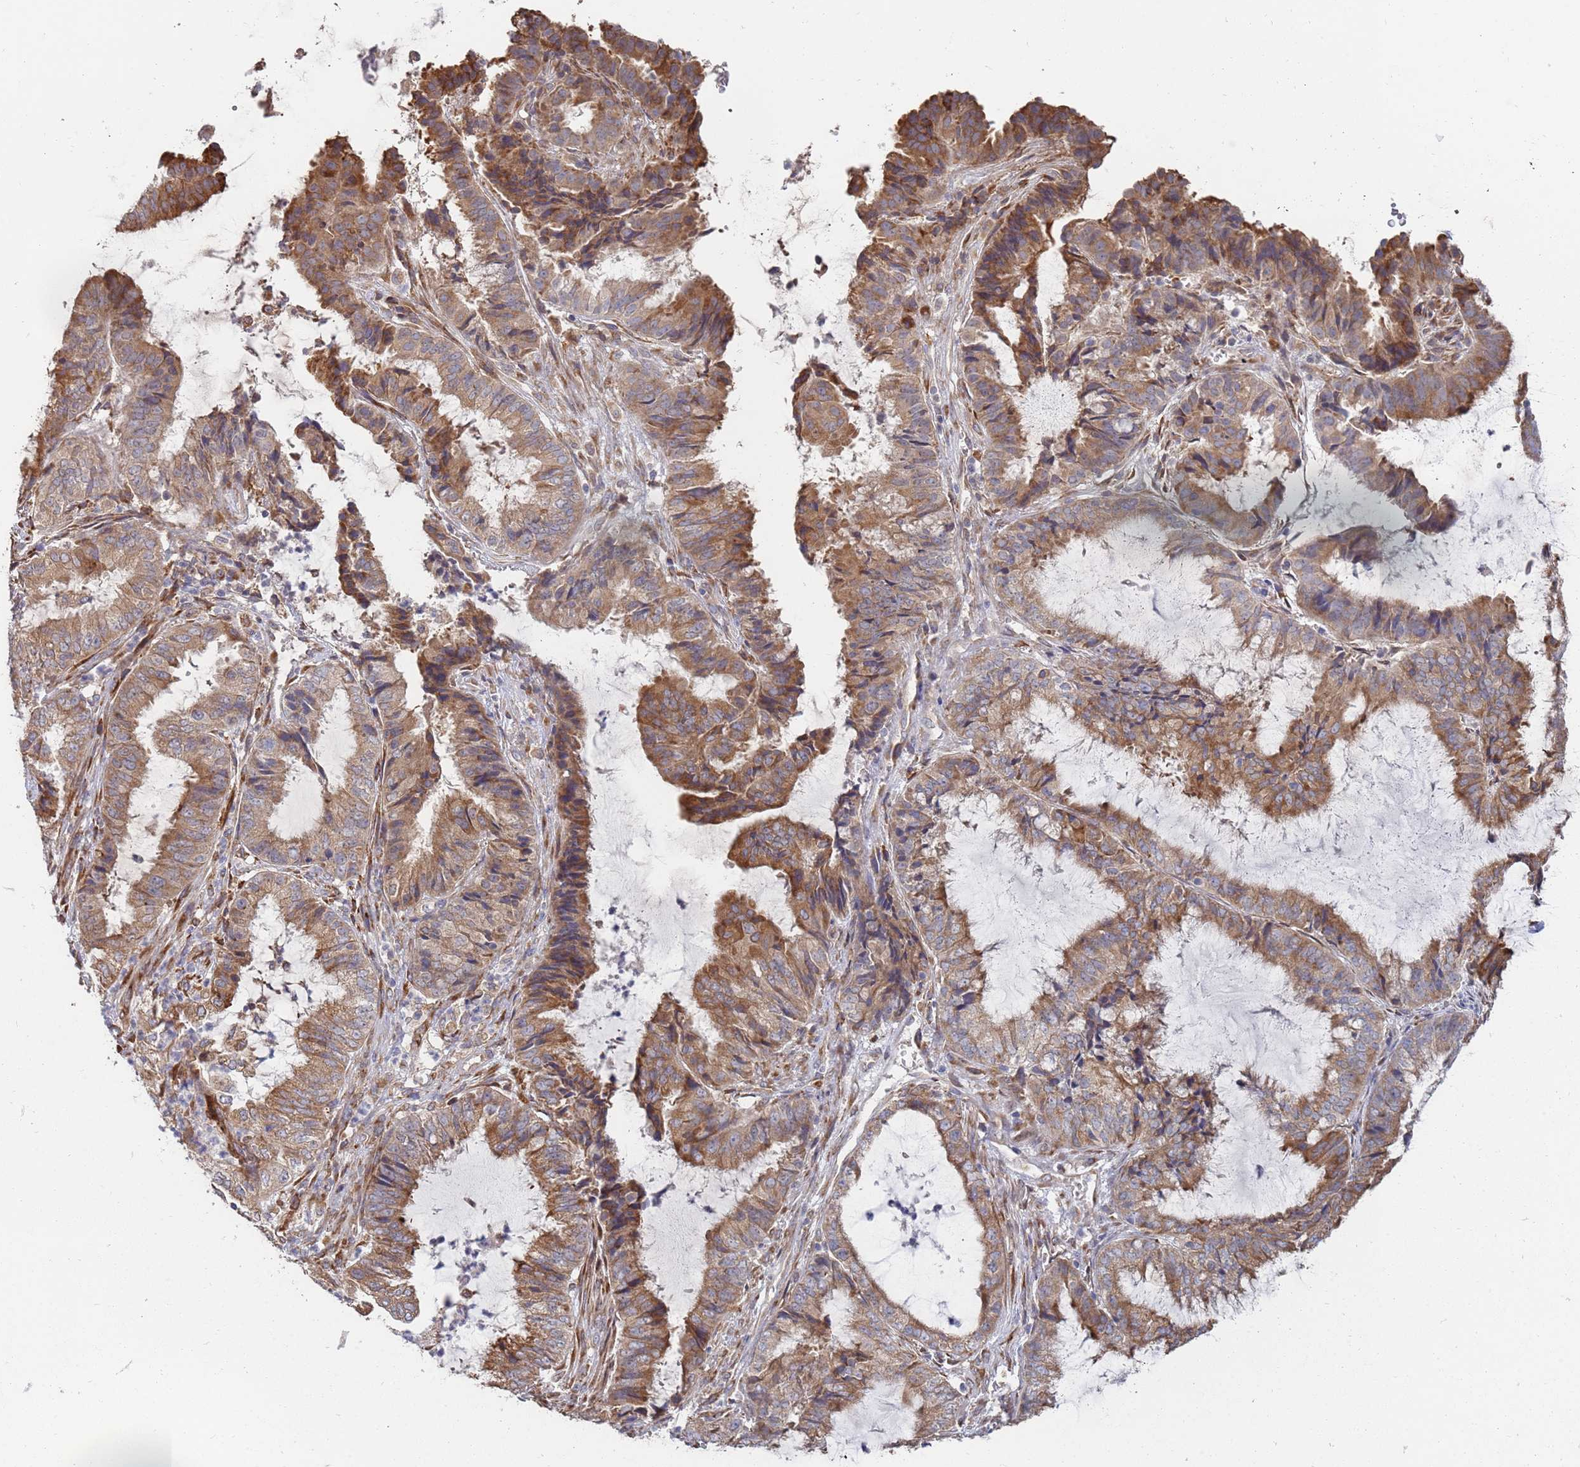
{"staining": {"intensity": "moderate", "quantity": ">75%", "location": "cytoplasmic/membranous"}, "tissue": "endometrial cancer", "cell_type": "Tumor cells", "image_type": "cancer", "snomed": [{"axis": "morphology", "description": "Adenocarcinoma, NOS"}, {"axis": "topography", "description": "Endometrium"}], "caption": "Endometrial adenocarcinoma stained with immunohistochemistry shows moderate cytoplasmic/membranous staining in approximately >75% of tumor cells.", "gene": "VRK2", "patient": {"sex": "female", "age": 51}}